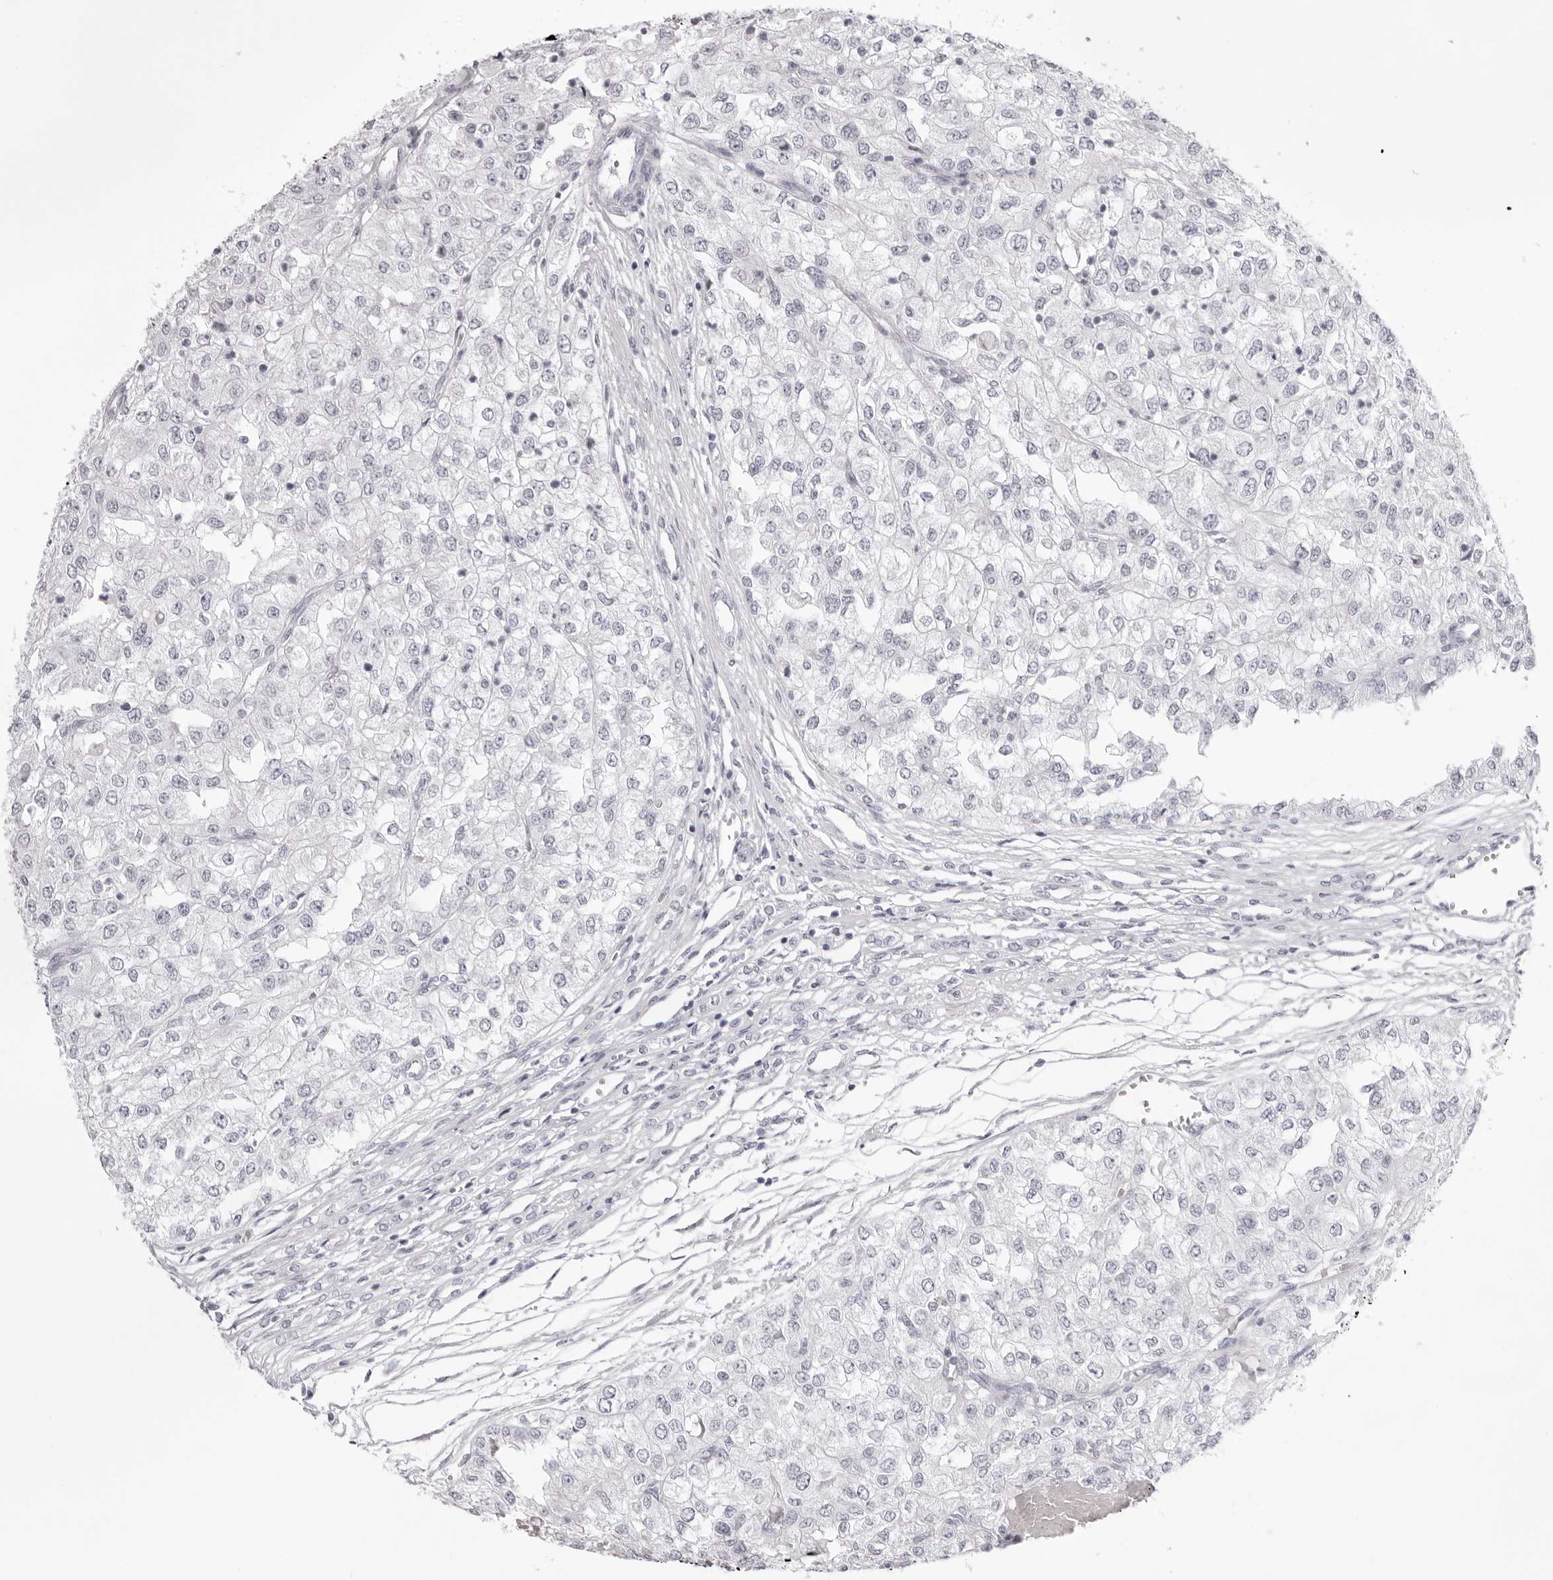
{"staining": {"intensity": "negative", "quantity": "none", "location": "none"}, "tissue": "renal cancer", "cell_type": "Tumor cells", "image_type": "cancer", "snomed": [{"axis": "morphology", "description": "Adenocarcinoma, NOS"}, {"axis": "topography", "description": "Kidney"}], "caption": "A high-resolution micrograph shows immunohistochemistry staining of adenocarcinoma (renal), which shows no significant staining in tumor cells.", "gene": "TMOD4", "patient": {"sex": "female", "age": 54}}